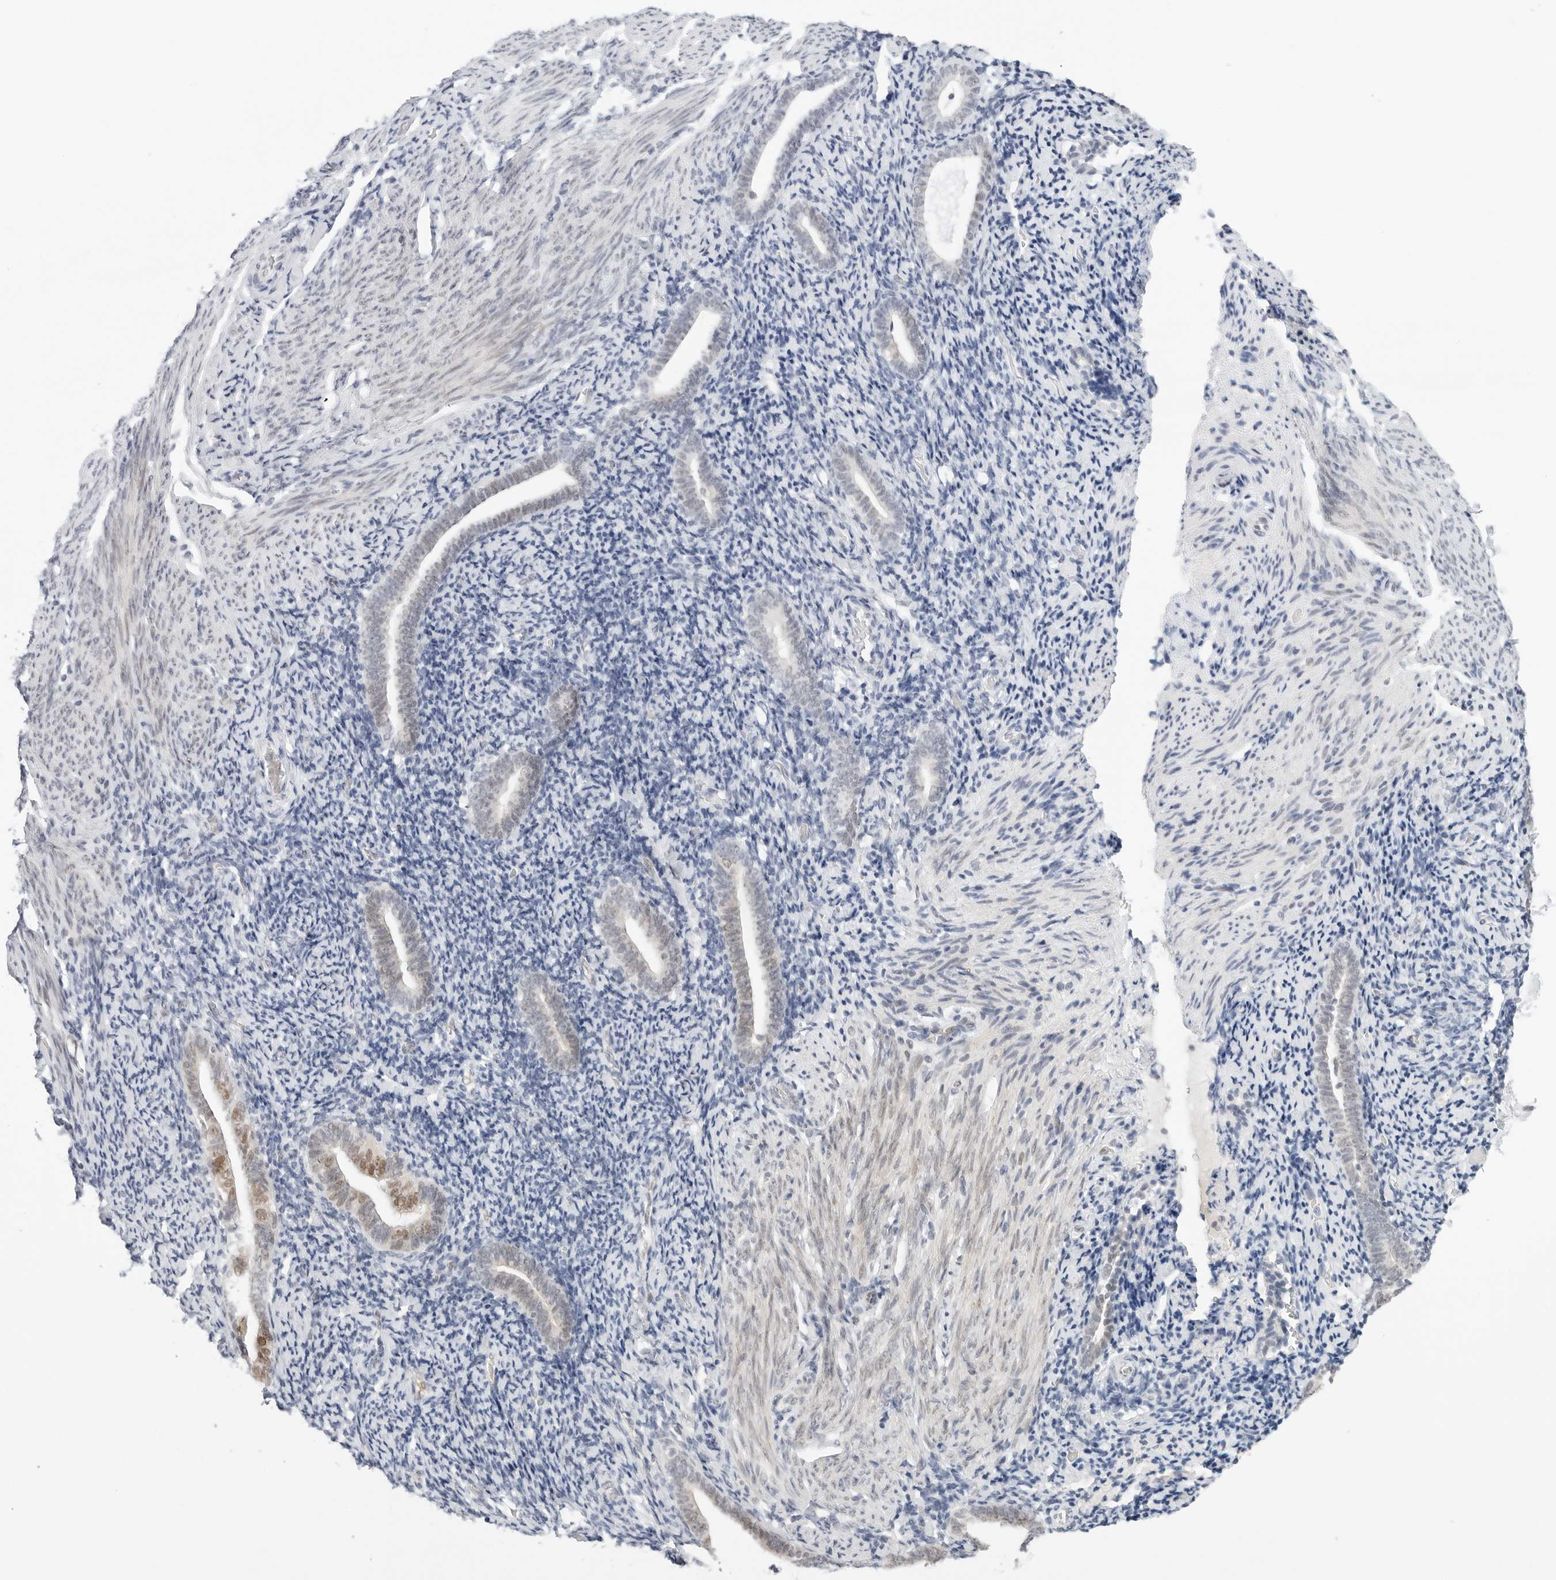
{"staining": {"intensity": "negative", "quantity": "none", "location": "none"}, "tissue": "endometrium", "cell_type": "Cells in endometrial stroma", "image_type": "normal", "snomed": [{"axis": "morphology", "description": "Normal tissue, NOS"}, {"axis": "topography", "description": "Endometrium"}], "caption": "High power microscopy image of an immunohistochemistry image of normal endometrium, revealing no significant staining in cells in endometrial stroma. (Stains: DAB (3,3'-diaminobenzidine) IHC with hematoxylin counter stain, Microscopy: brightfield microscopy at high magnification).", "gene": "TSEN2", "patient": {"sex": "female", "age": 51}}